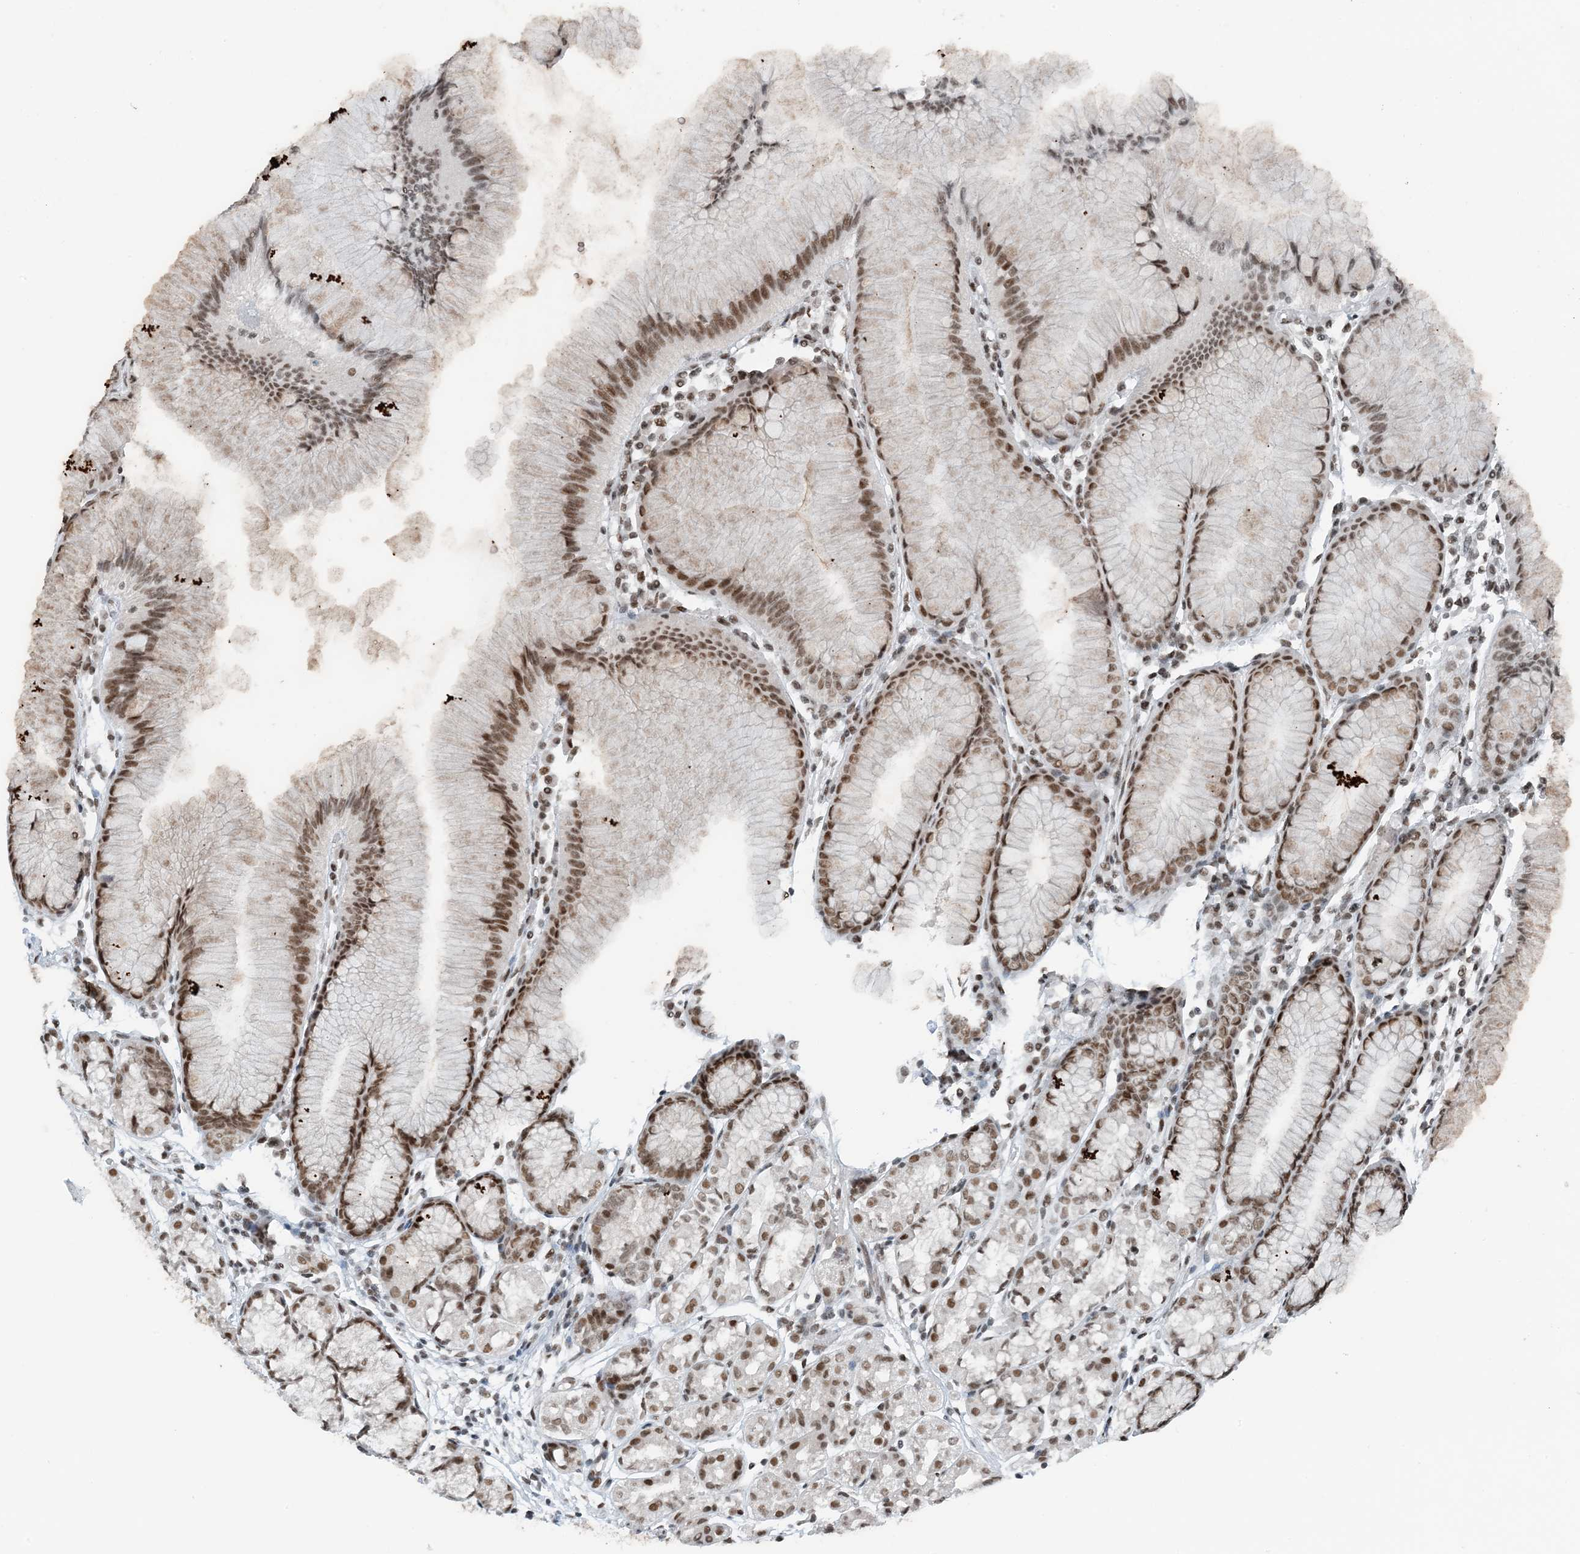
{"staining": {"intensity": "moderate", "quantity": ">75%", "location": "nuclear"}, "tissue": "stomach", "cell_type": "Glandular cells", "image_type": "normal", "snomed": [{"axis": "morphology", "description": "Normal tissue, NOS"}, {"axis": "topography", "description": "Stomach"}], "caption": "Protein analysis of benign stomach shows moderate nuclear positivity in approximately >75% of glandular cells. (IHC, brightfield microscopy, high magnification).", "gene": "ZNF500", "patient": {"sex": "female", "age": 57}}